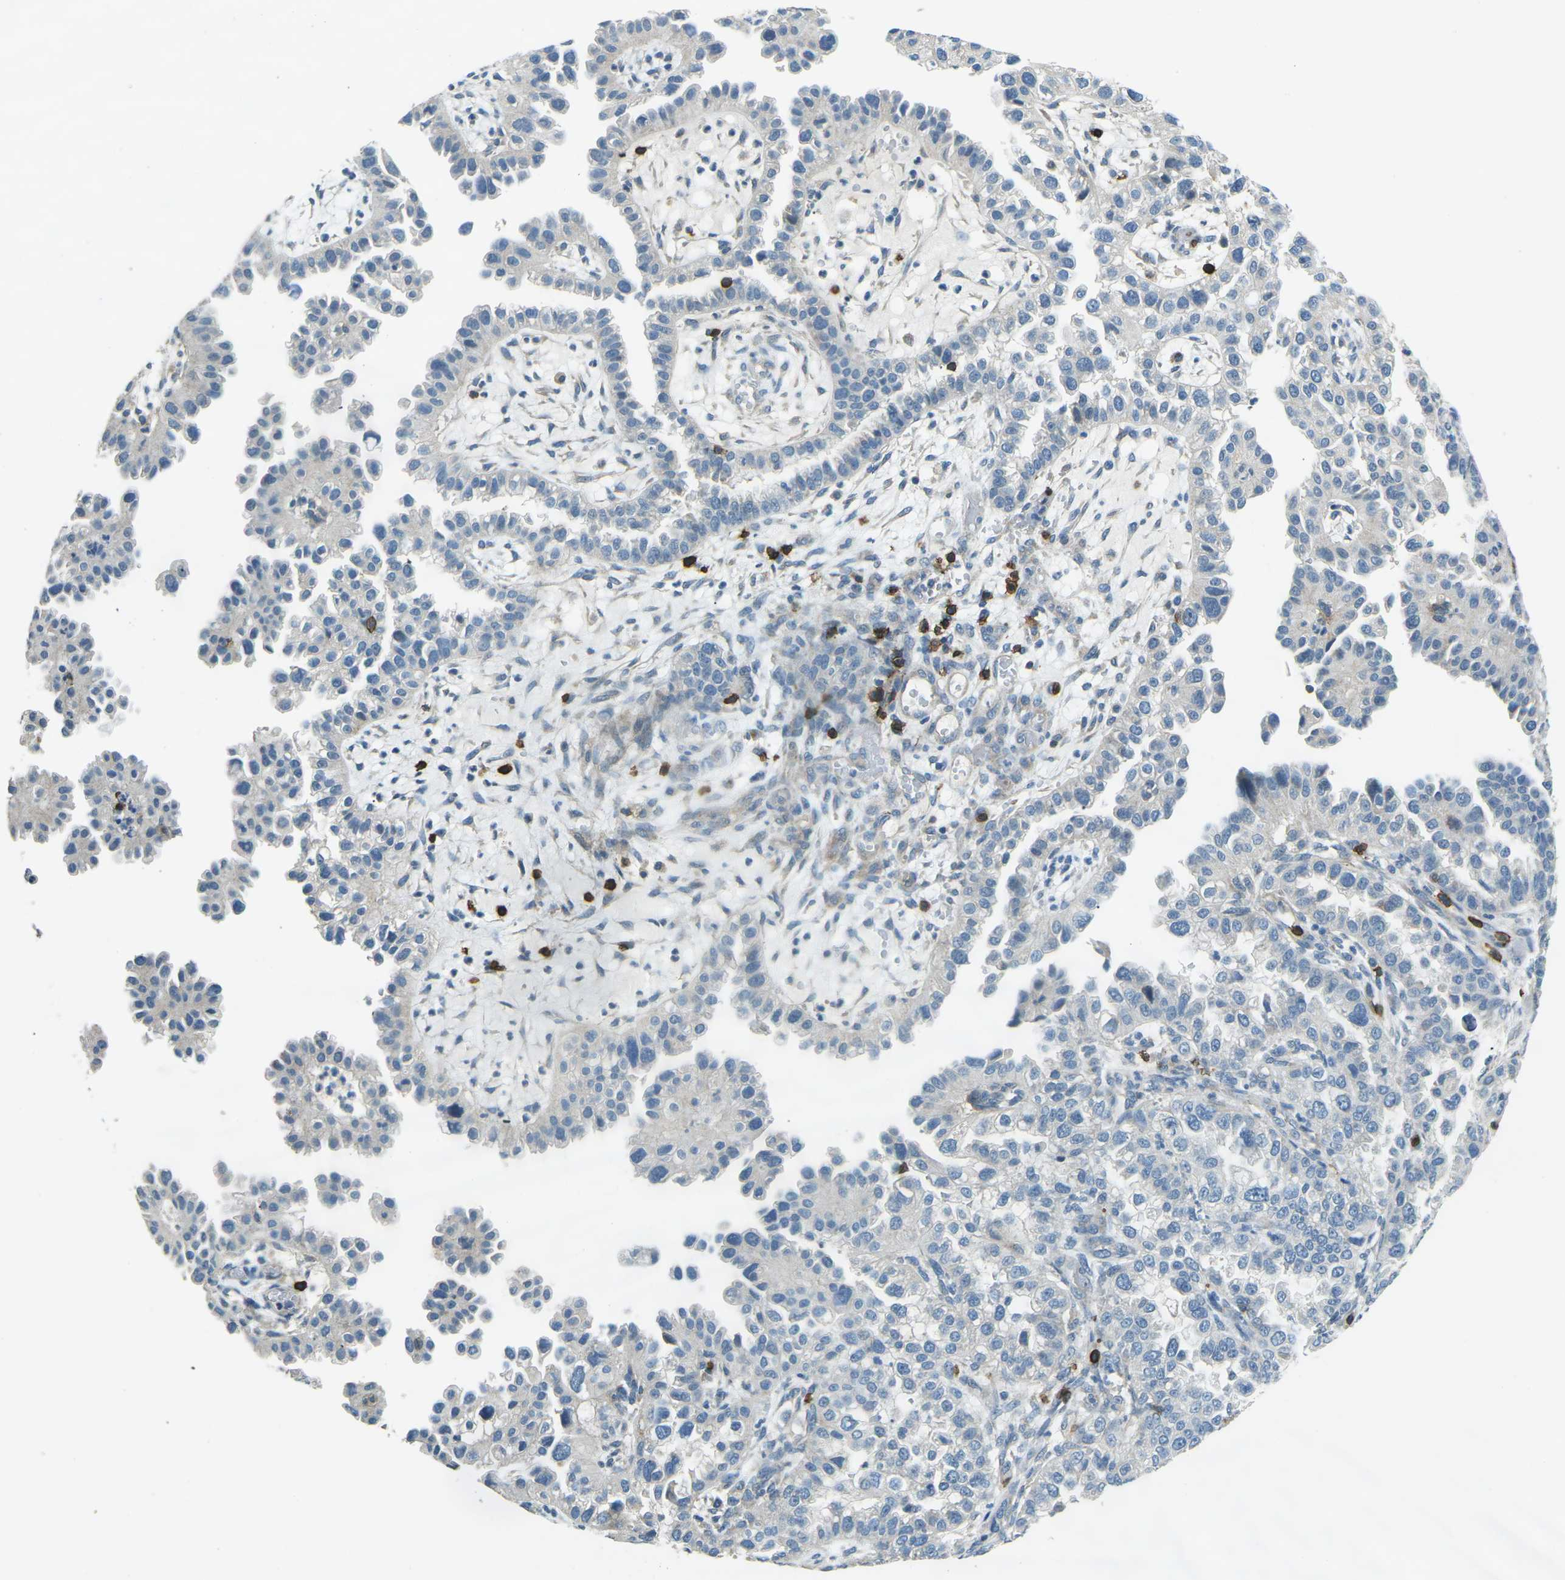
{"staining": {"intensity": "negative", "quantity": "none", "location": "none"}, "tissue": "endometrial cancer", "cell_type": "Tumor cells", "image_type": "cancer", "snomed": [{"axis": "morphology", "description": "Adenocarcinoma, NOS"}, {"axis": "topography", "description": "Endometrium"}], "caption": "Immunohistochemistry (IHC) of human adenocarcinoma (endometrial) exhibits no positivity in tumor cells.", "gene": "CD6", "patient": {"sex": "female", "age": 85}}